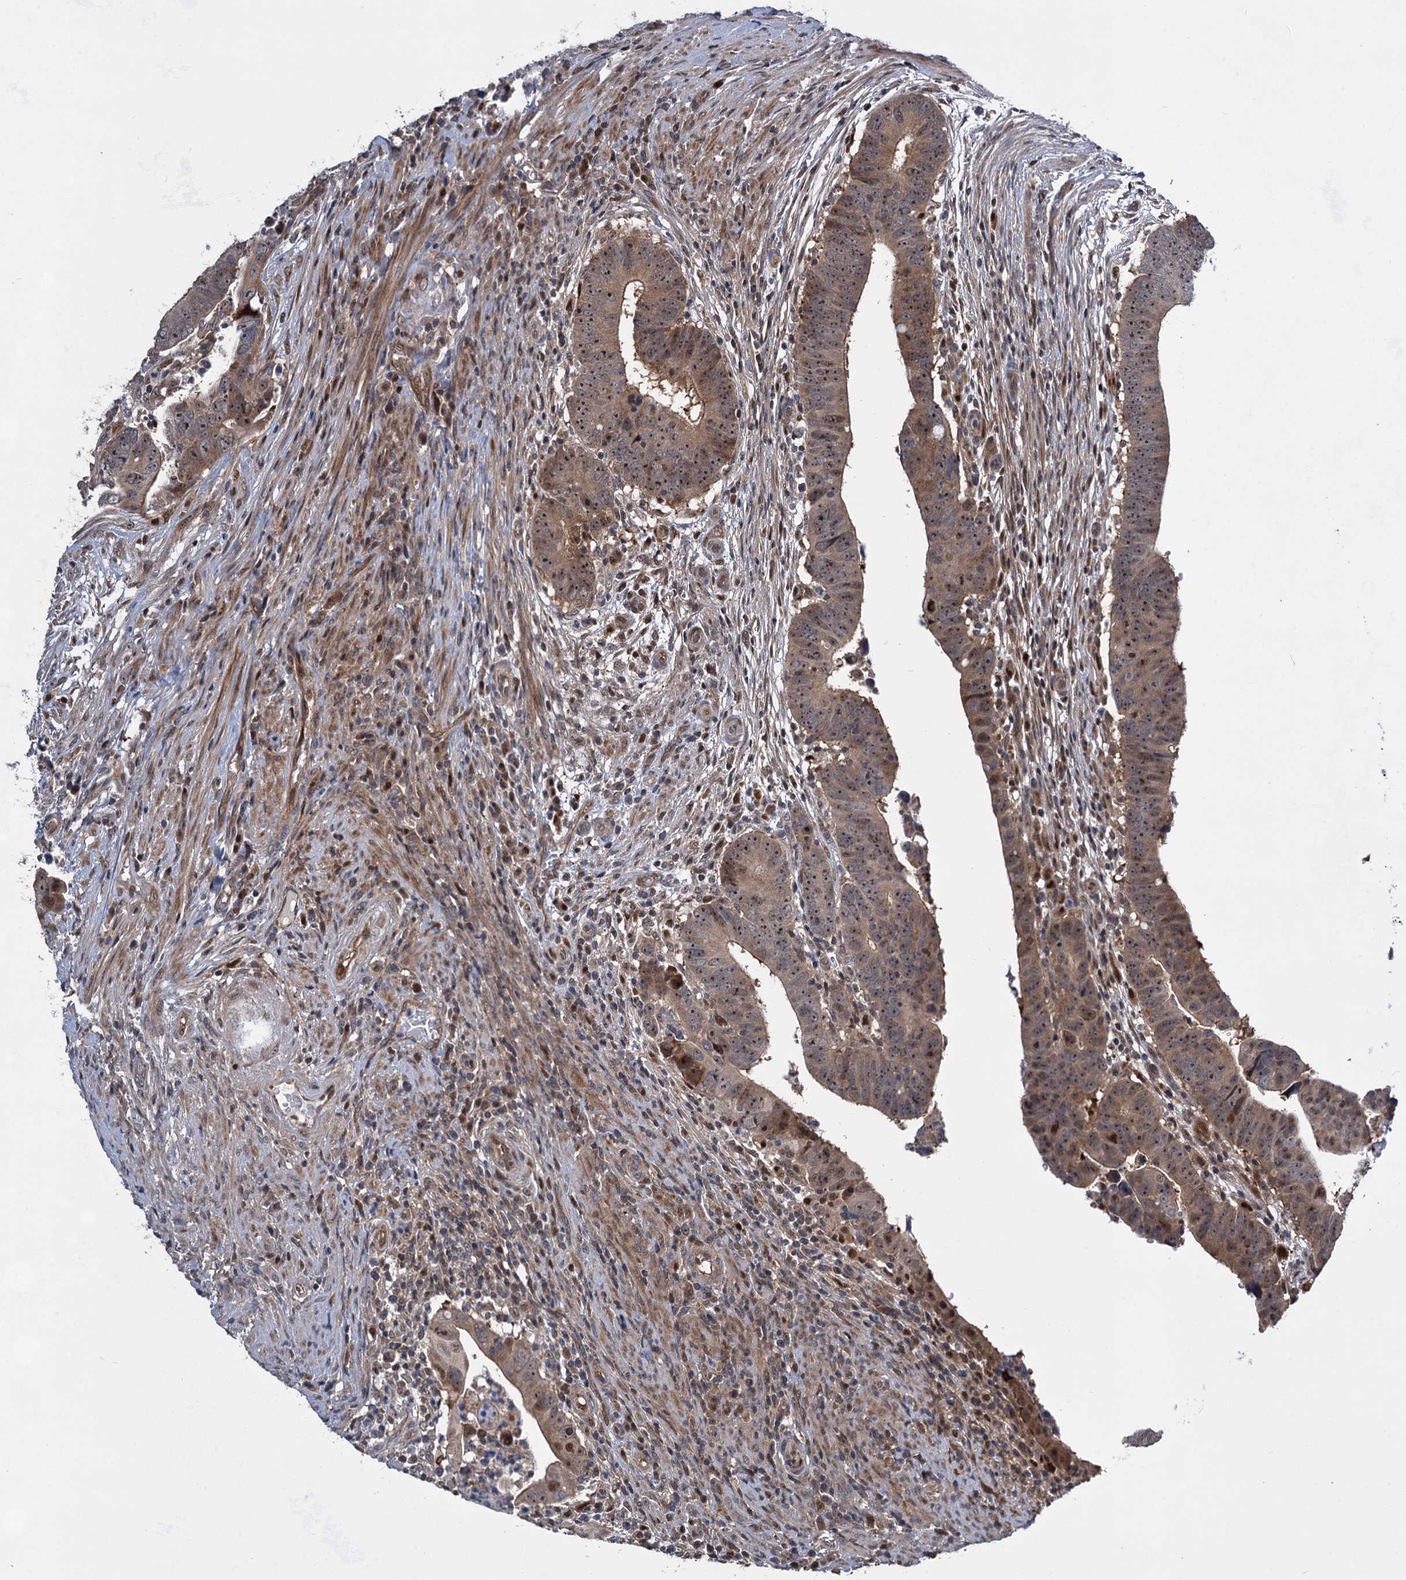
{"staining": {"intensity": "moderate", "quantity": "25%-75%", "location": "cytoplasmic/membranous,nuclear"}, "tissue": "colorectal cancer", "cell_type": "Tumor cells", "image_type": "cancer", "snomed": [{"axis": "morphology", "description": "Normal tissue, NOS"}, {"axis": "morphology", "description": "Adenocarcinoma, NOS"}, {"axis": "topography", "description": "Rectum"}], "caption": "An image of human colorectal cancer stained for a protein exhibits moderate cytoplasmic/membranous and nuclear brown staining in tumor cells.", "gene": "GPBP1", "patient": {"sex": "female", "age": 65}}